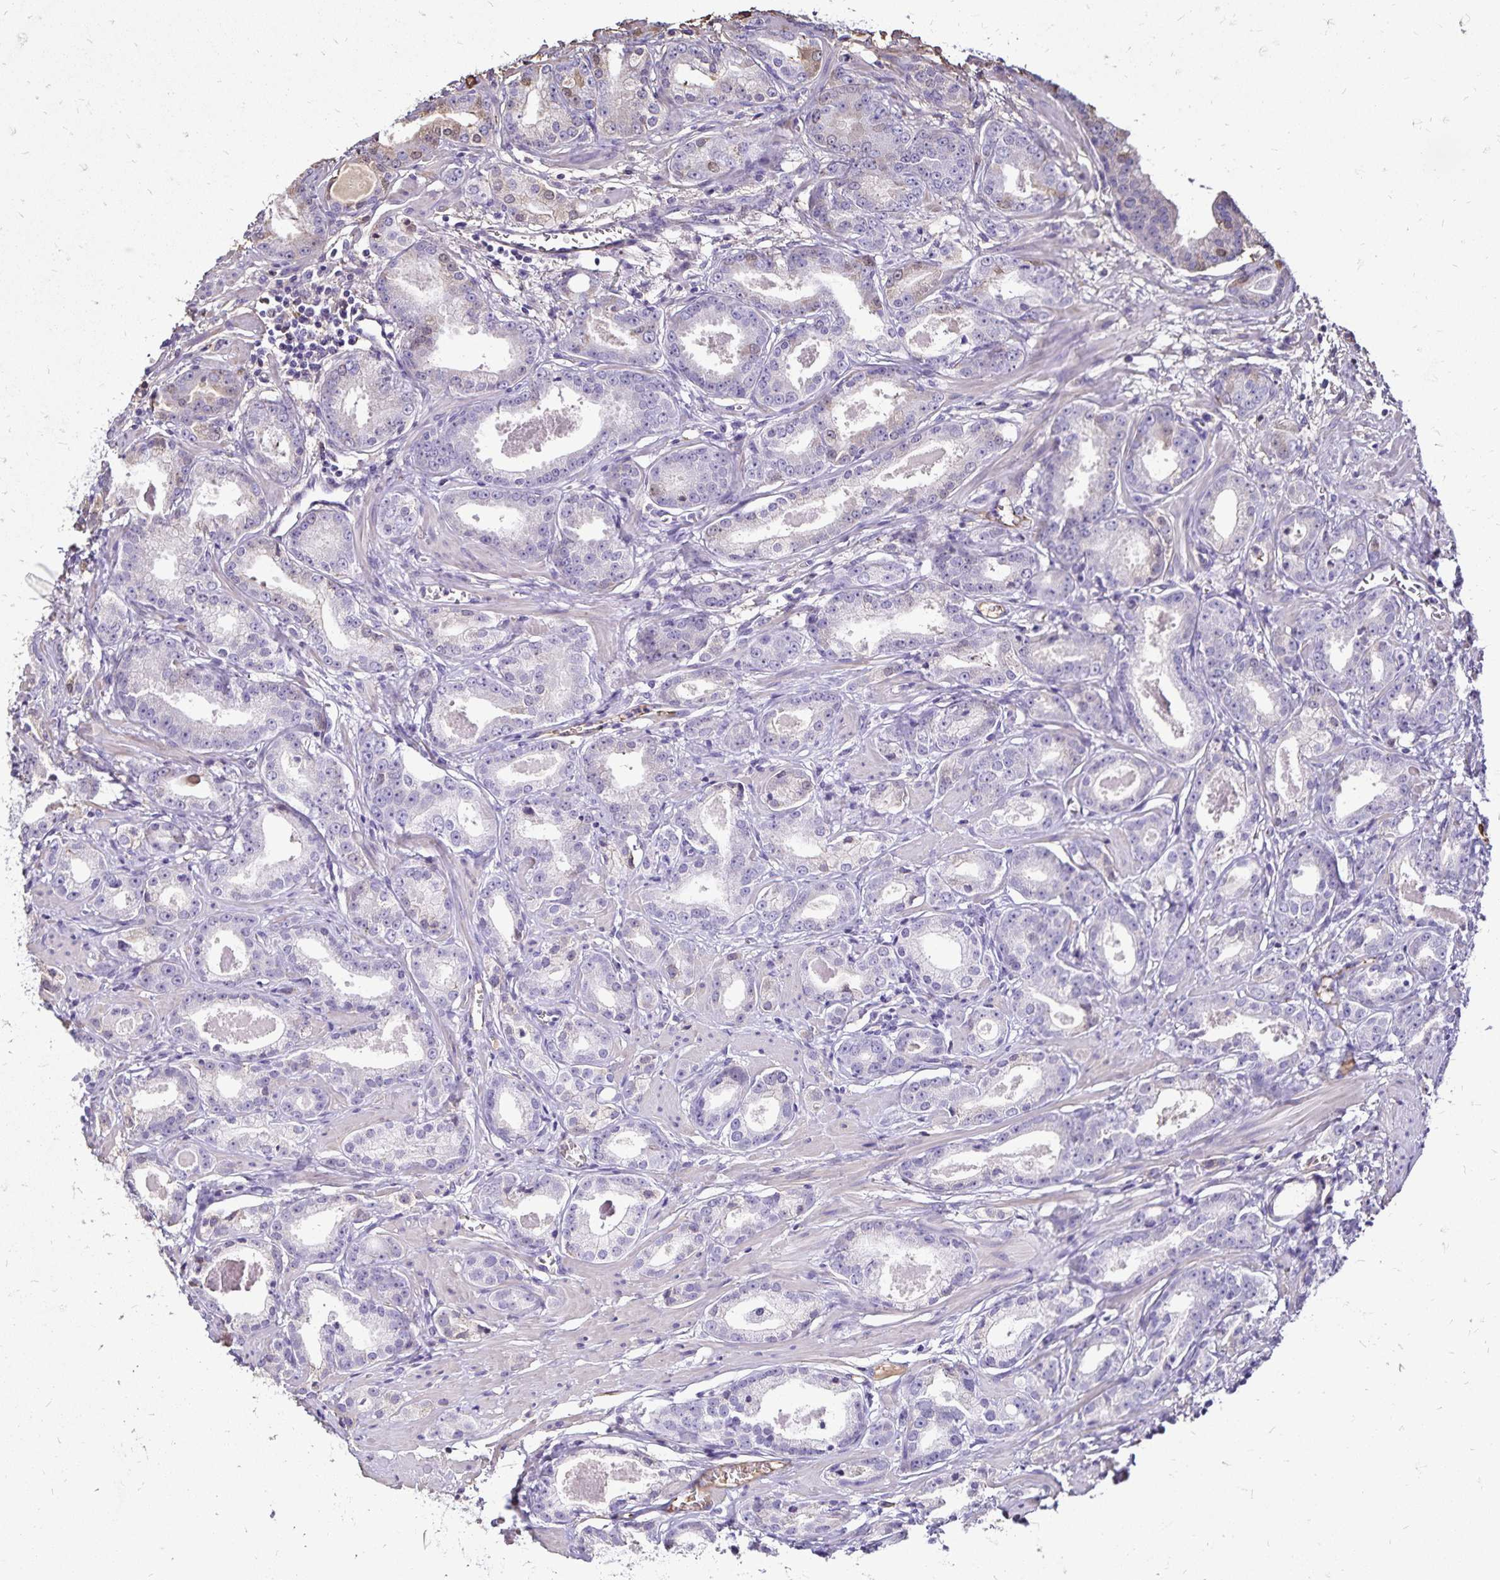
{"staining": {"intensity": "negative", "quantity": "none", "location": "none"}, "tissue": "prostate cancer", "cell_type": "Tumor cells", "image_type": "cancer", "snomed": [{"axis": "morphology", "description": "Adenocarcinoma, NOS"}, {"axis": "morphology", "description": "Adenocarcinoma, Low grade"}, {"axis": "topography", "description": "Prostate"}], "caption": "Tumor cells are negative for brown protein staining in prostate cancer.", "gene": "KISS1", "patient": {"sex": "male", "age": 64}}